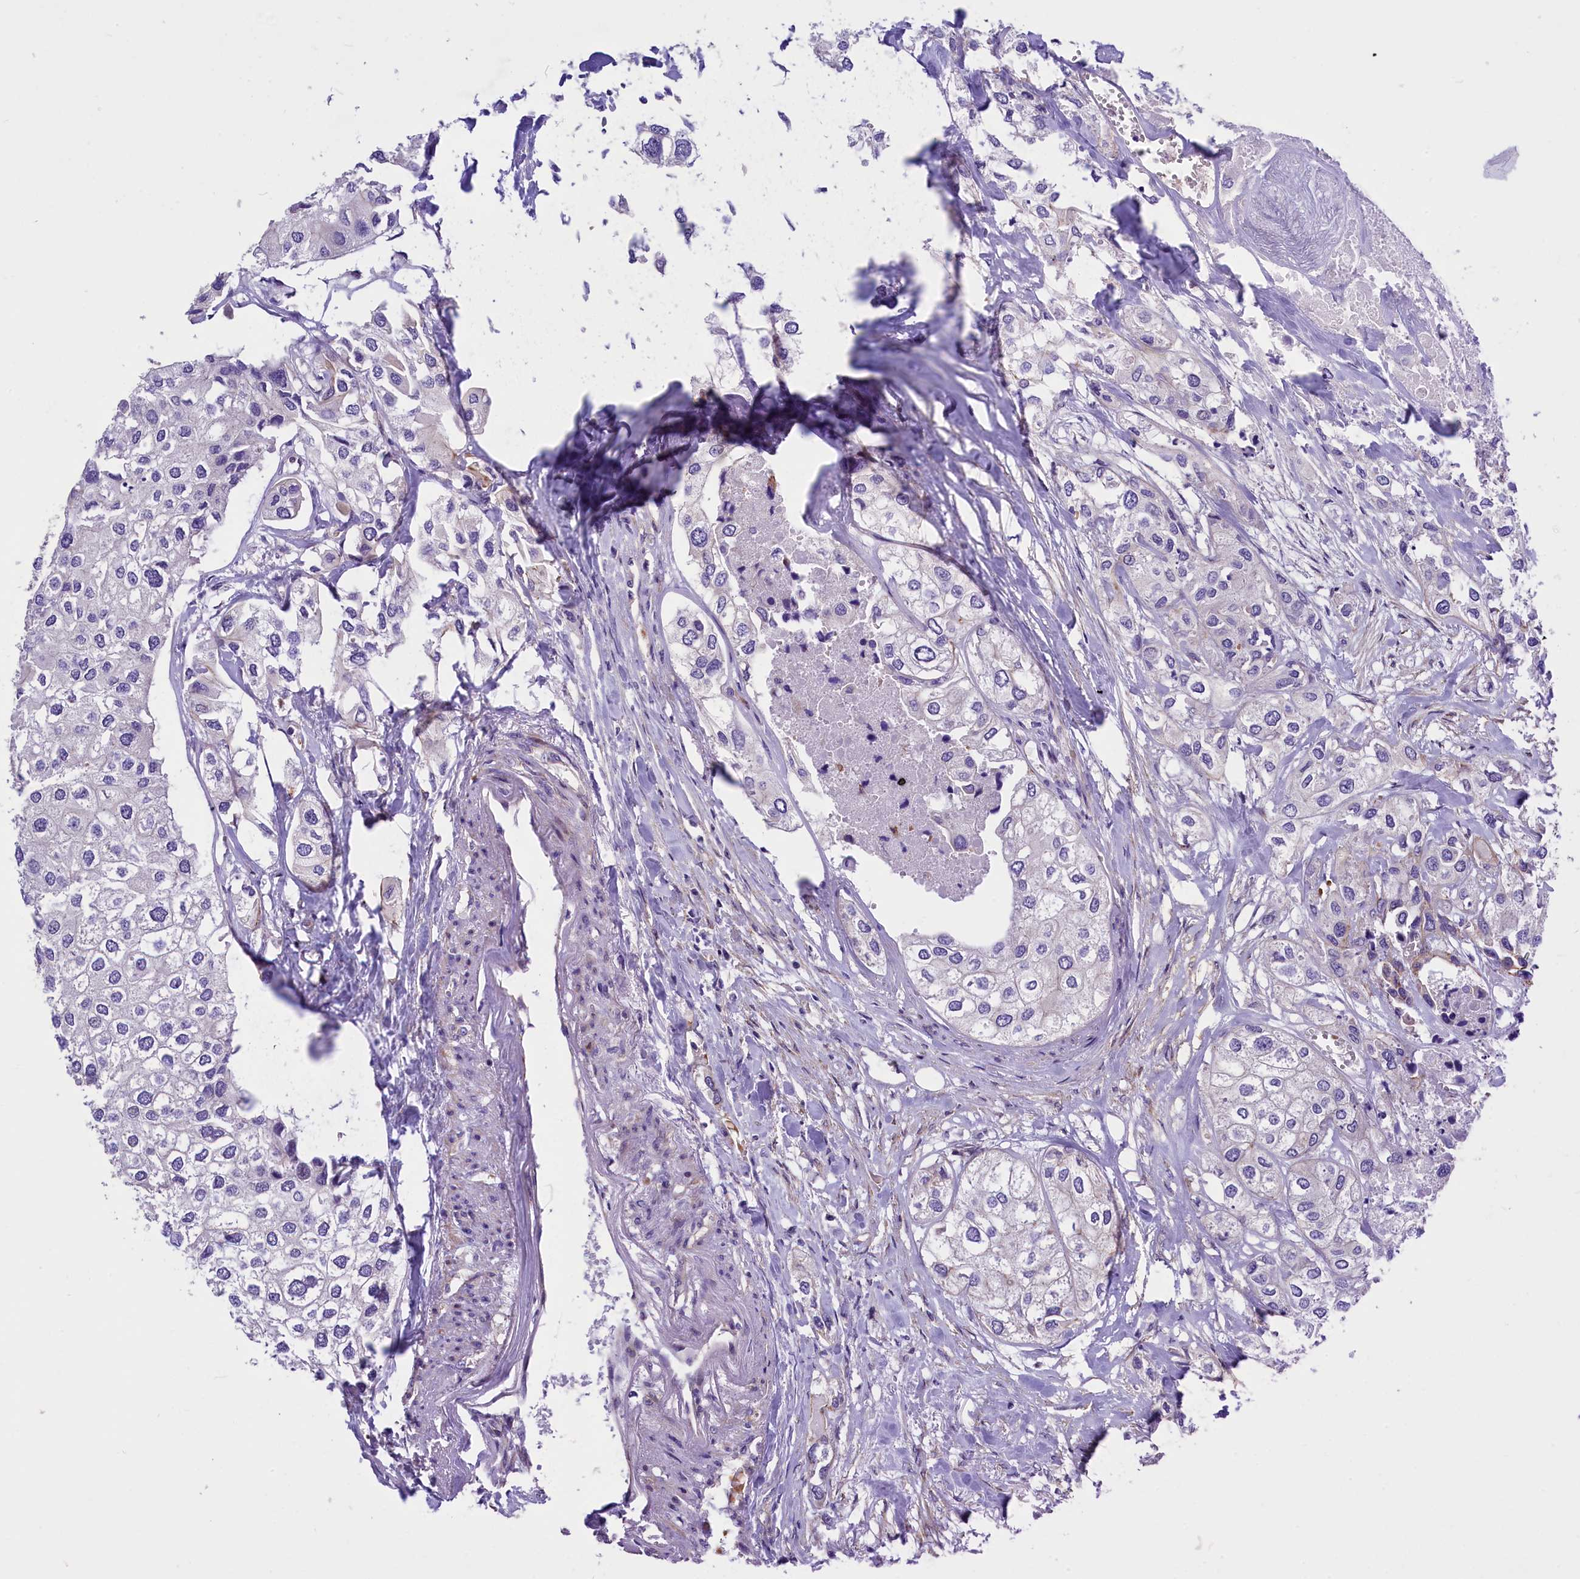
{"staining": {"intensity": "negative", "quantity": "none", "location": "none"}, "tissue": "urothelial cancer", "cell_type": "Tumor cells", "image_type": "cancer", "snomed": [{"axis": "morphology", "description": "Urothelial carcinoma, High grade"}, {"axis": "topography", "description": "Urinary bladder"}], "caption": "A photomicrograph of human urothelial cancer is negative for staining in tumor cells.", "gene": "MED20", "patient": {"sex": "male", "age": 64}}